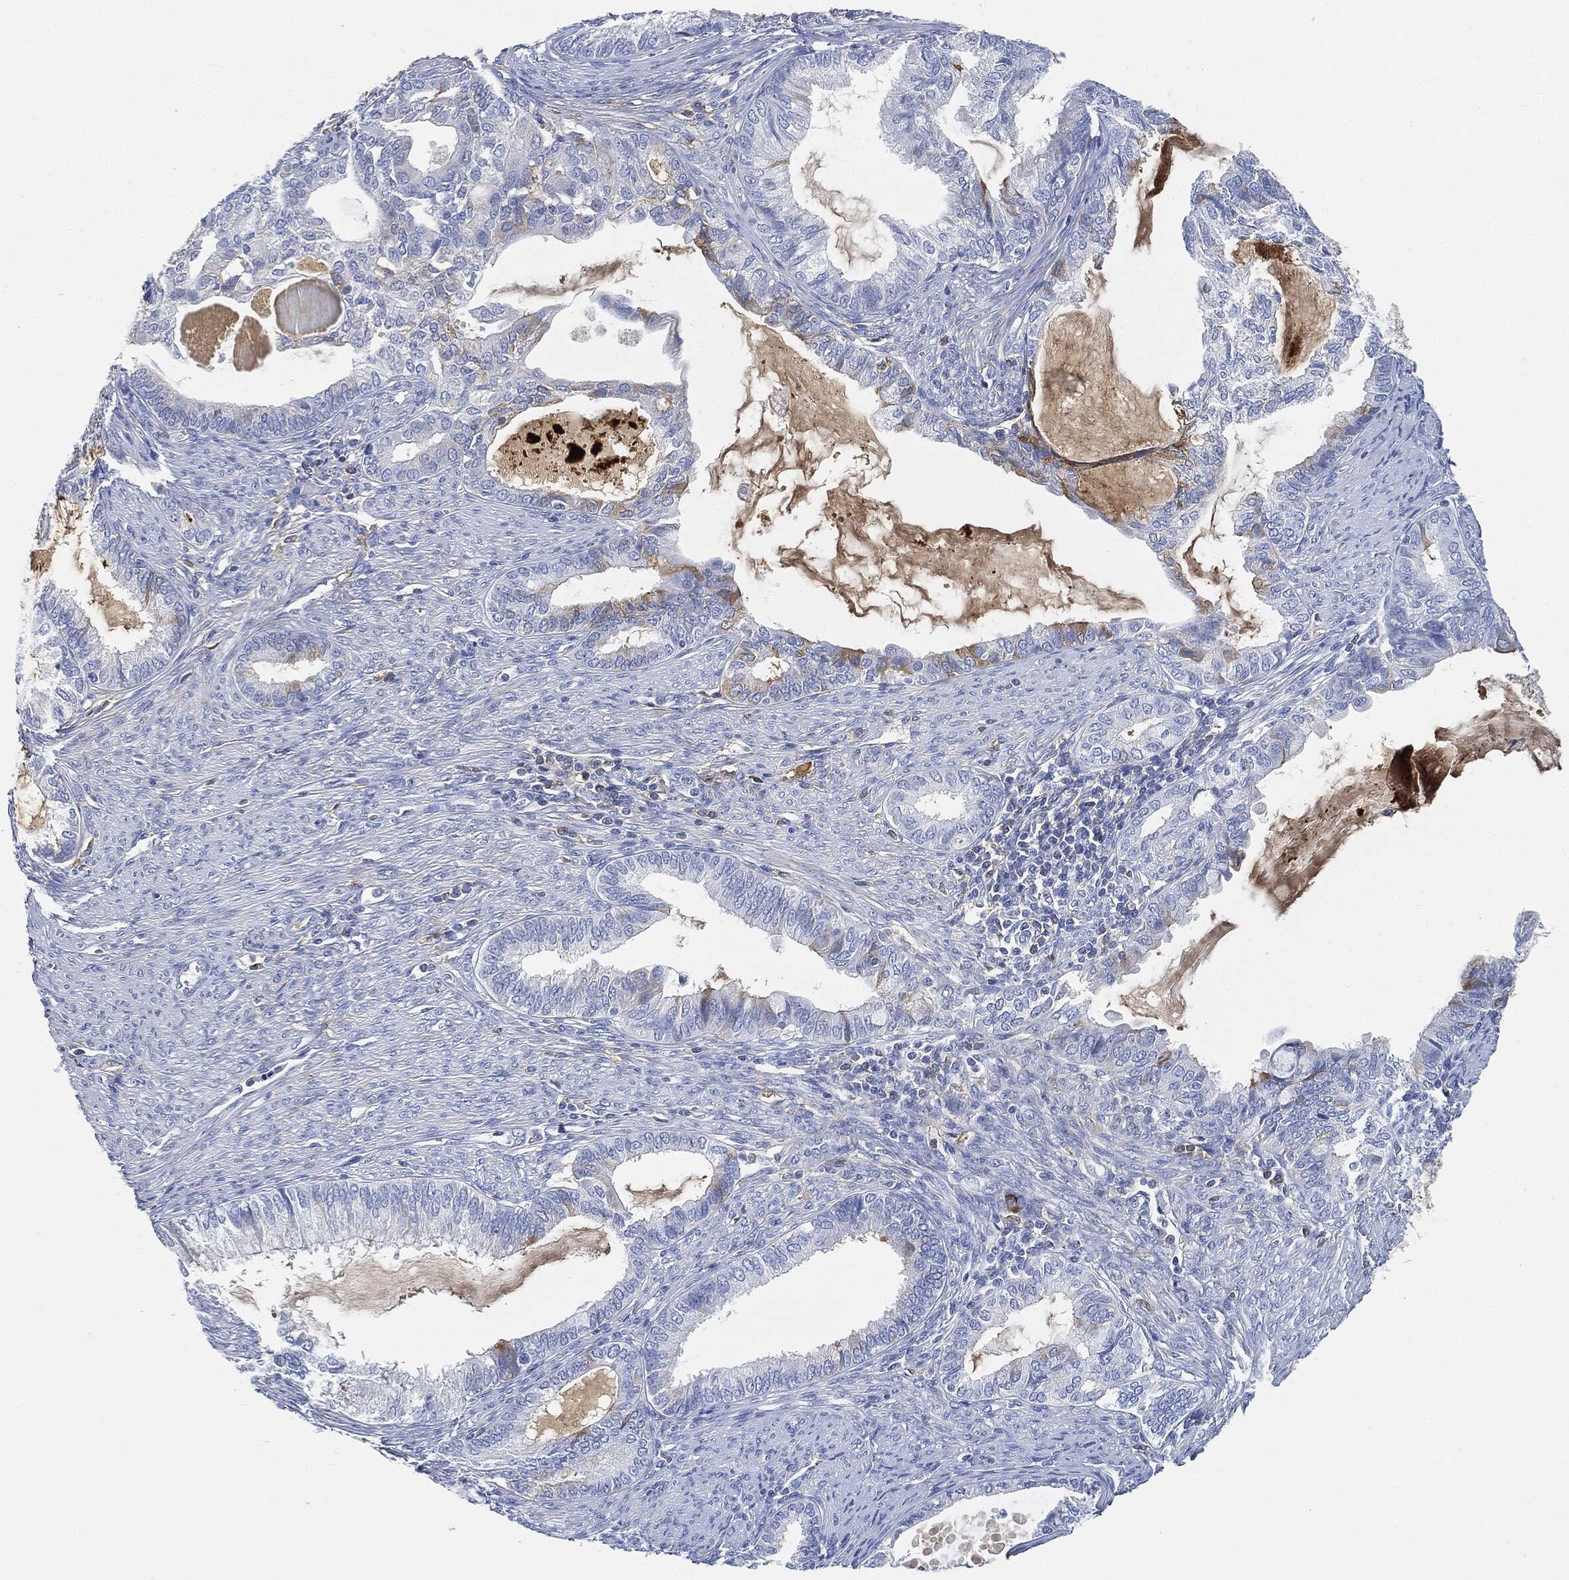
{"staining": {"intensity": "negative", "quantity": "none", "location": "none"}, "tissue": "endometrial cancer", "cell_type": "Tumor cells", "image_type": "cancer", "snomed": [{"axis": "morphology", "description": "Adenocarcinoma, NOS"}, {"axis": "topography", "description": "Endometrium"}], "caption": "This is an immunohistochemistry micrograph of adenocarcinoma (endometrial). There is no expression in tumor cells.", "gene": "IGLV6-57", "patient": {"sex": "female", "age": 86}}